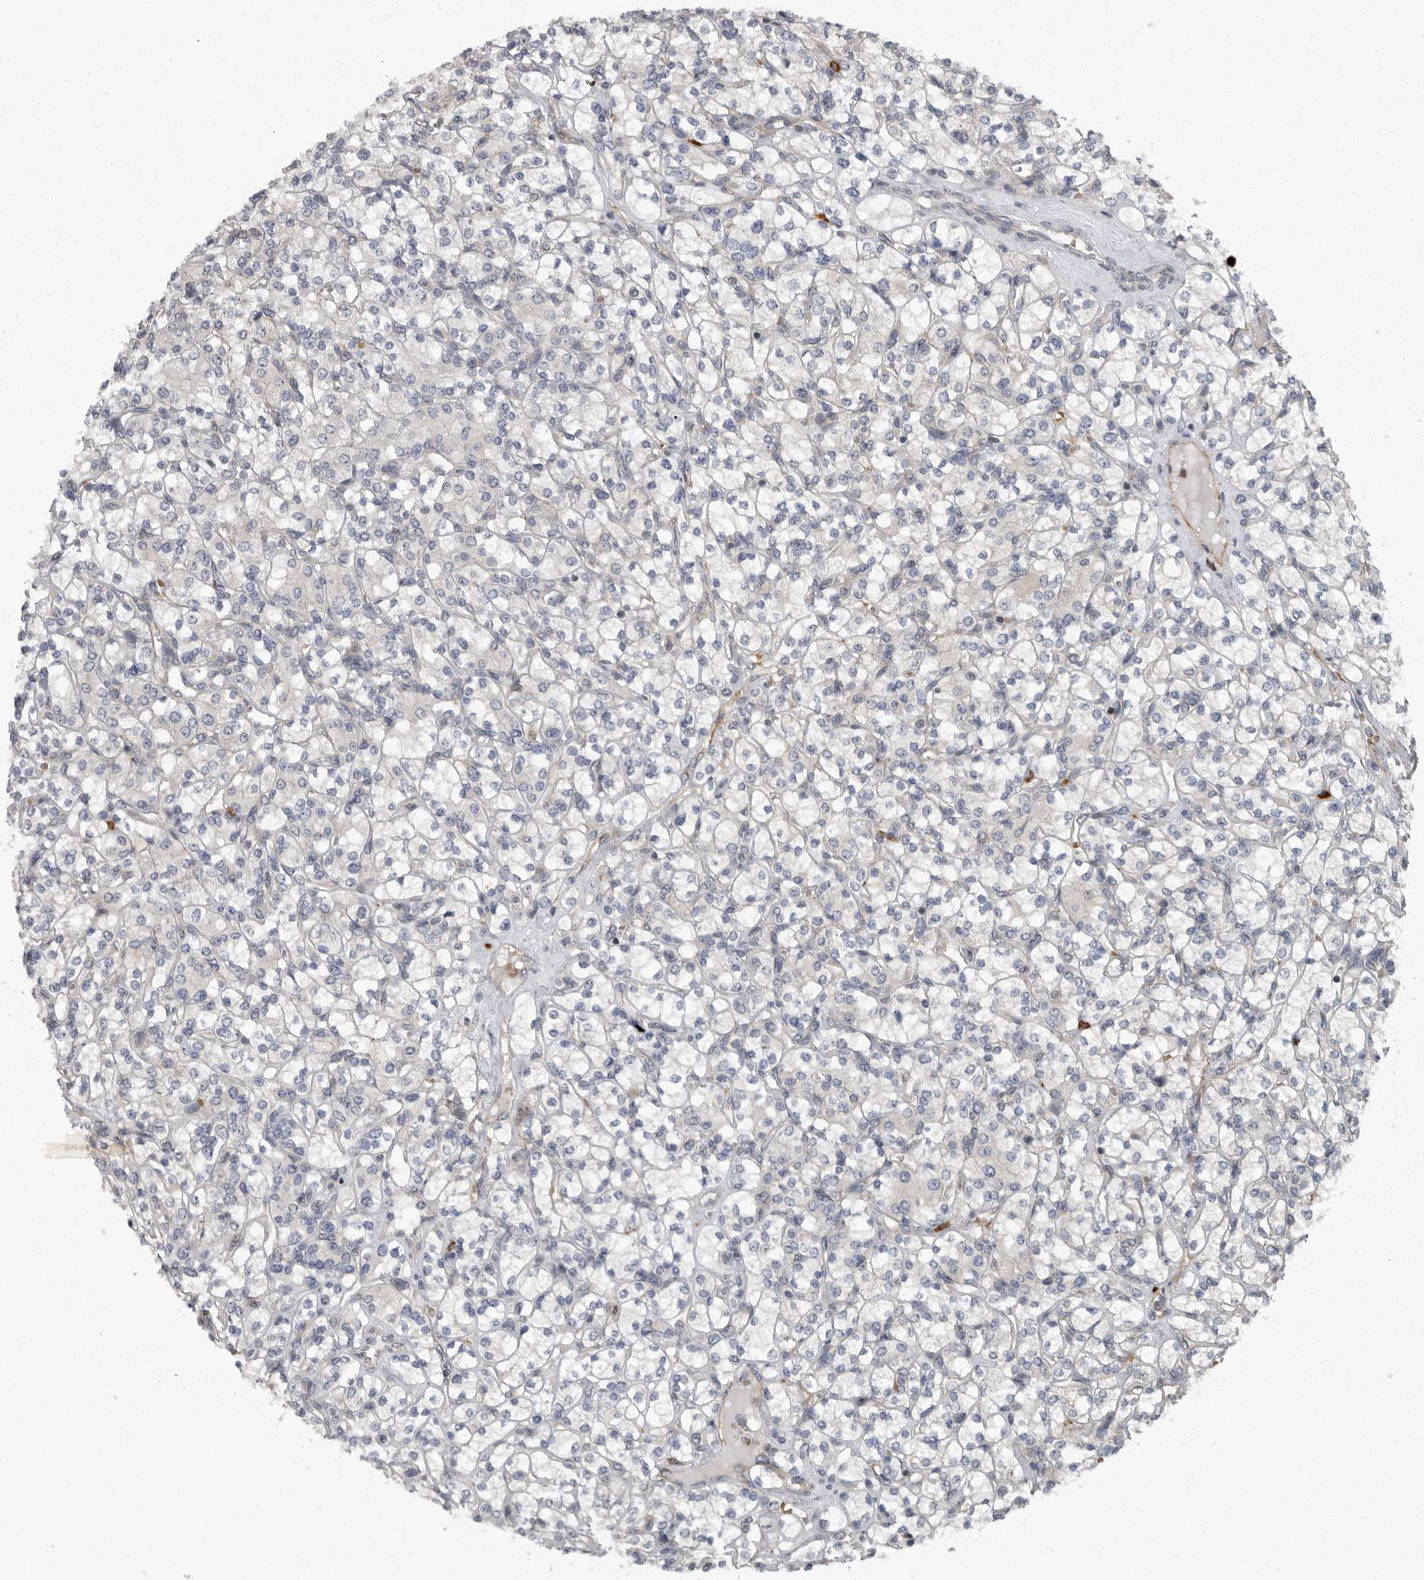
{"staining": {"intensity": "negative", "quantity": "none", "location": "none"}, "tissue": "renal cancer", "cell_type": "Tumor cells", "image_type": "cancer", "snomed": [{"axis": "morphology", "description": "Adenocarcinoma, NOS"}, {"axis": "topography", "description": "Kidney"}], "caption": "A micrograph of human adenocarcinoma (renal) is negative for staining in tumor cells.", "gene": "PDCD11", "patient": {"sex": "male", "age": 77}}